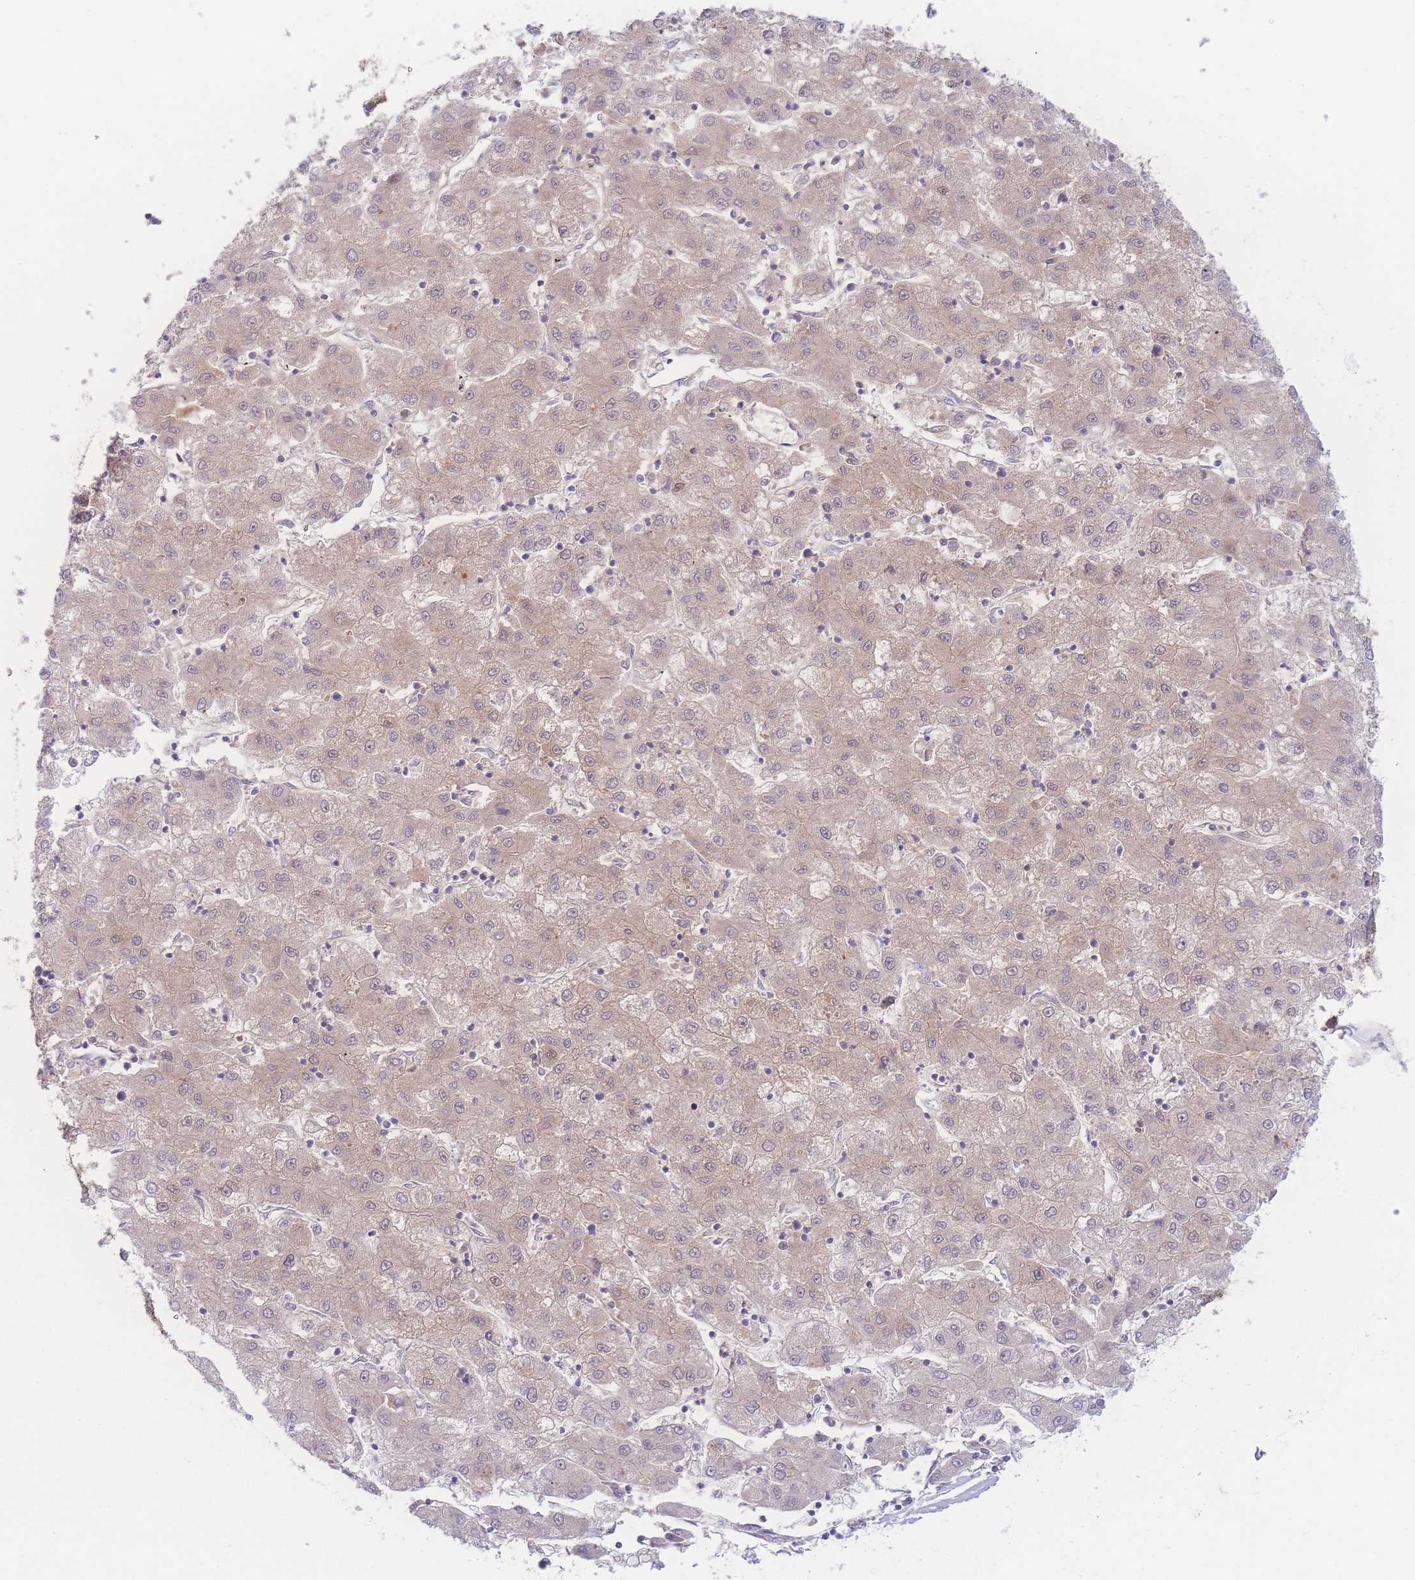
{"staining": {"intensity": "weak", "quantity": "25%-75%", "location": "cytoplasmic/membranous,nuclear"}, "tissue": "liver cancer", "cell_type": "Tumor cells", "image_type": "cancer", "snomed": [{"axis": "morphology", "description": "Carcinoma, Hepatocellular, NOS"}, {"axis": "topography", "description": "Liver"}], "caption": "Liver hepatocellular carcinoma stained with a brown dye reveals weak cytoplasmic/membranous and nuclear positive staining in approximately 25%-75% of tumor cells.", "gene": "NBEAL1", "patient": {"sex": "male", "age": 72}}